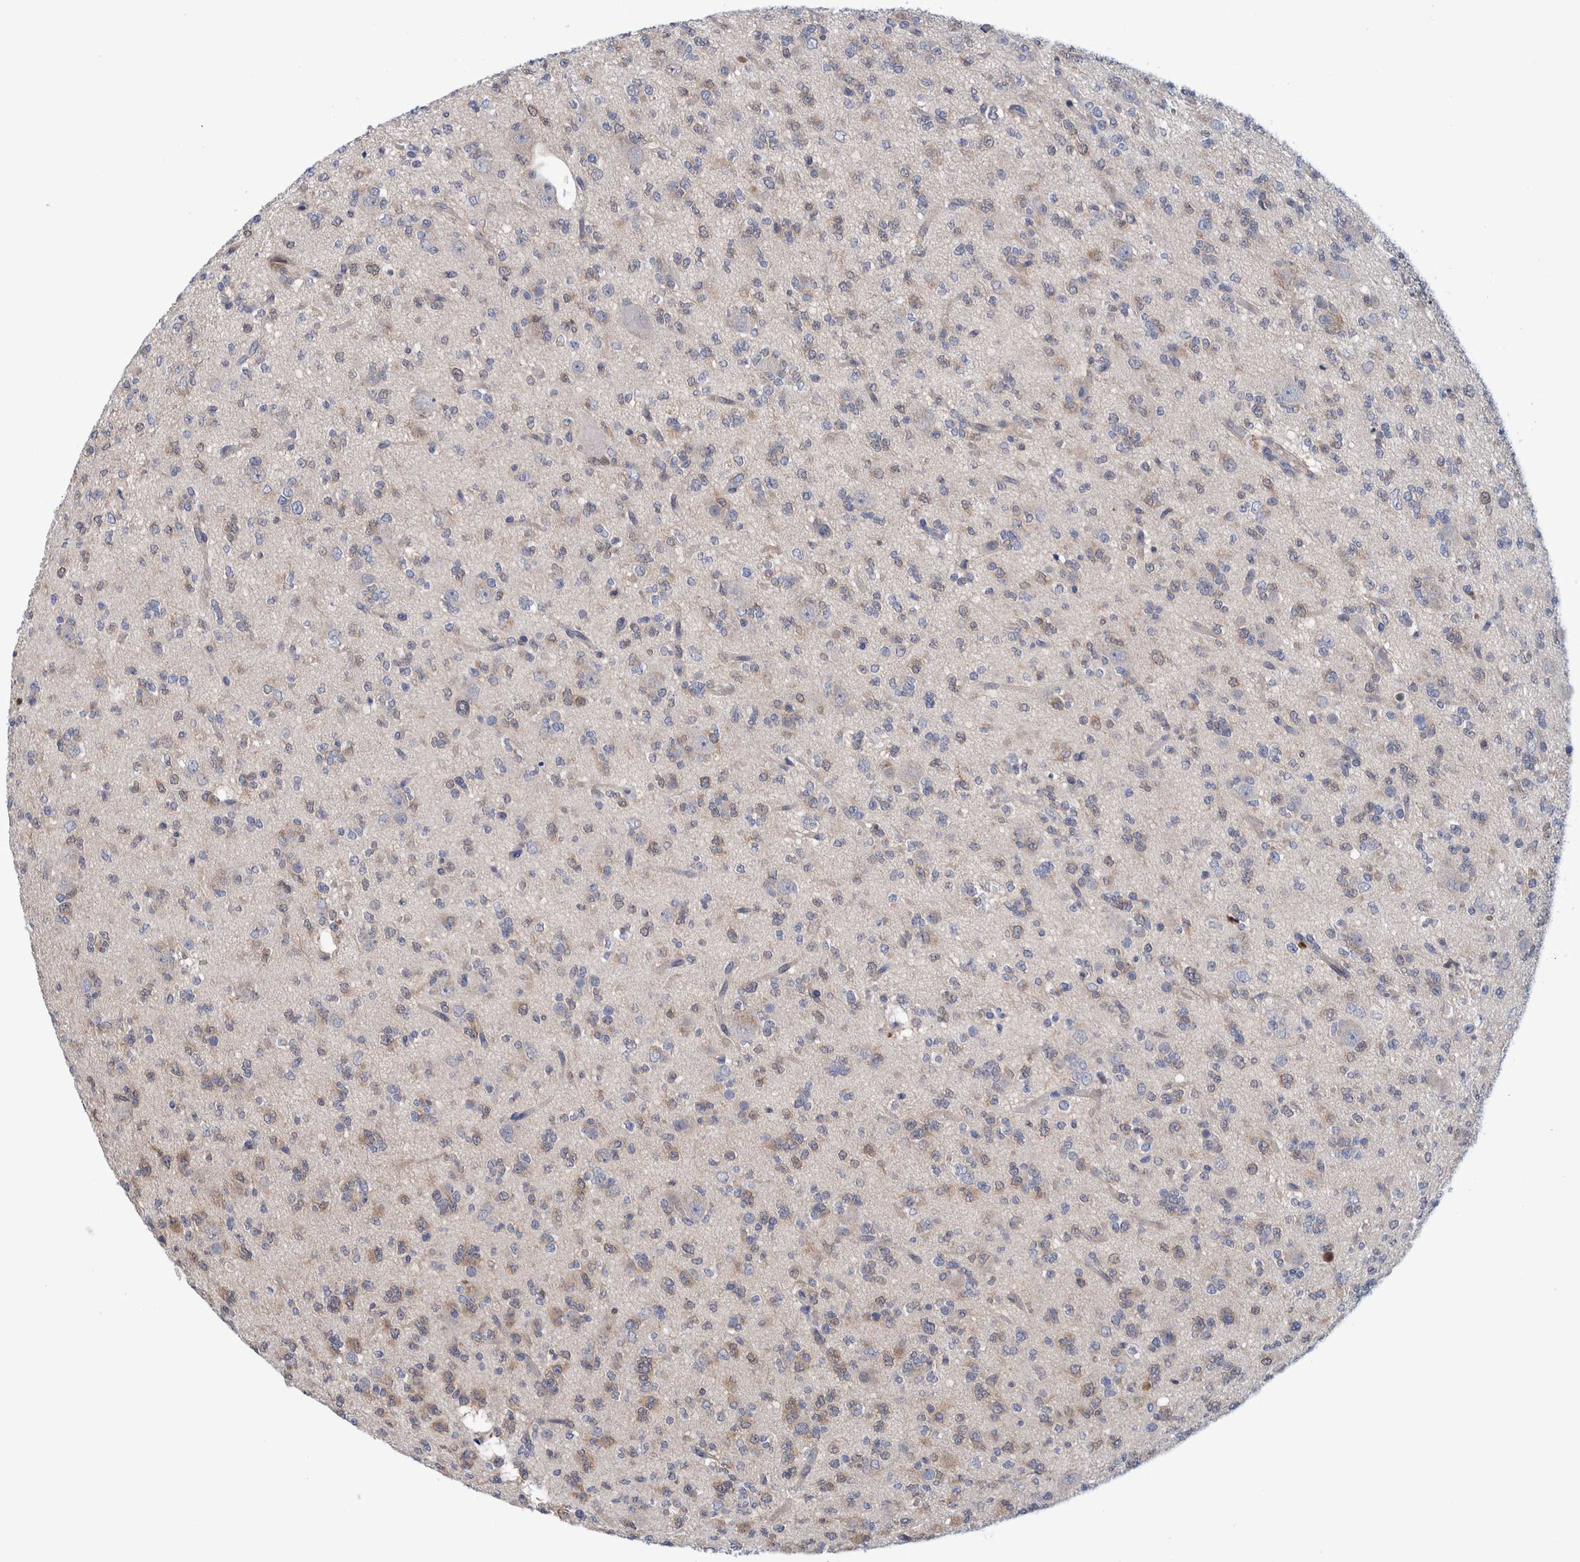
{"staining": {"intensity": "weak", "quantity": "<25%", "location": "cytoplasmic/membranous"}, "tissue": "glioma", "cell_type": "Tumor cells", "image_type": "cancer", "snomed": [{"axis": "morphology", "description": "Glioma, malignant, Low grade"}, {"axis": "topography", "description": "Brain"}], "caption": "DAB (3,3'-diaminobenzidine) immunohistochemical staining of human glioma displays no significant expression in tumor cells.", "gene": "PFAS", "patient": {"sex": "male", "age": 38}}